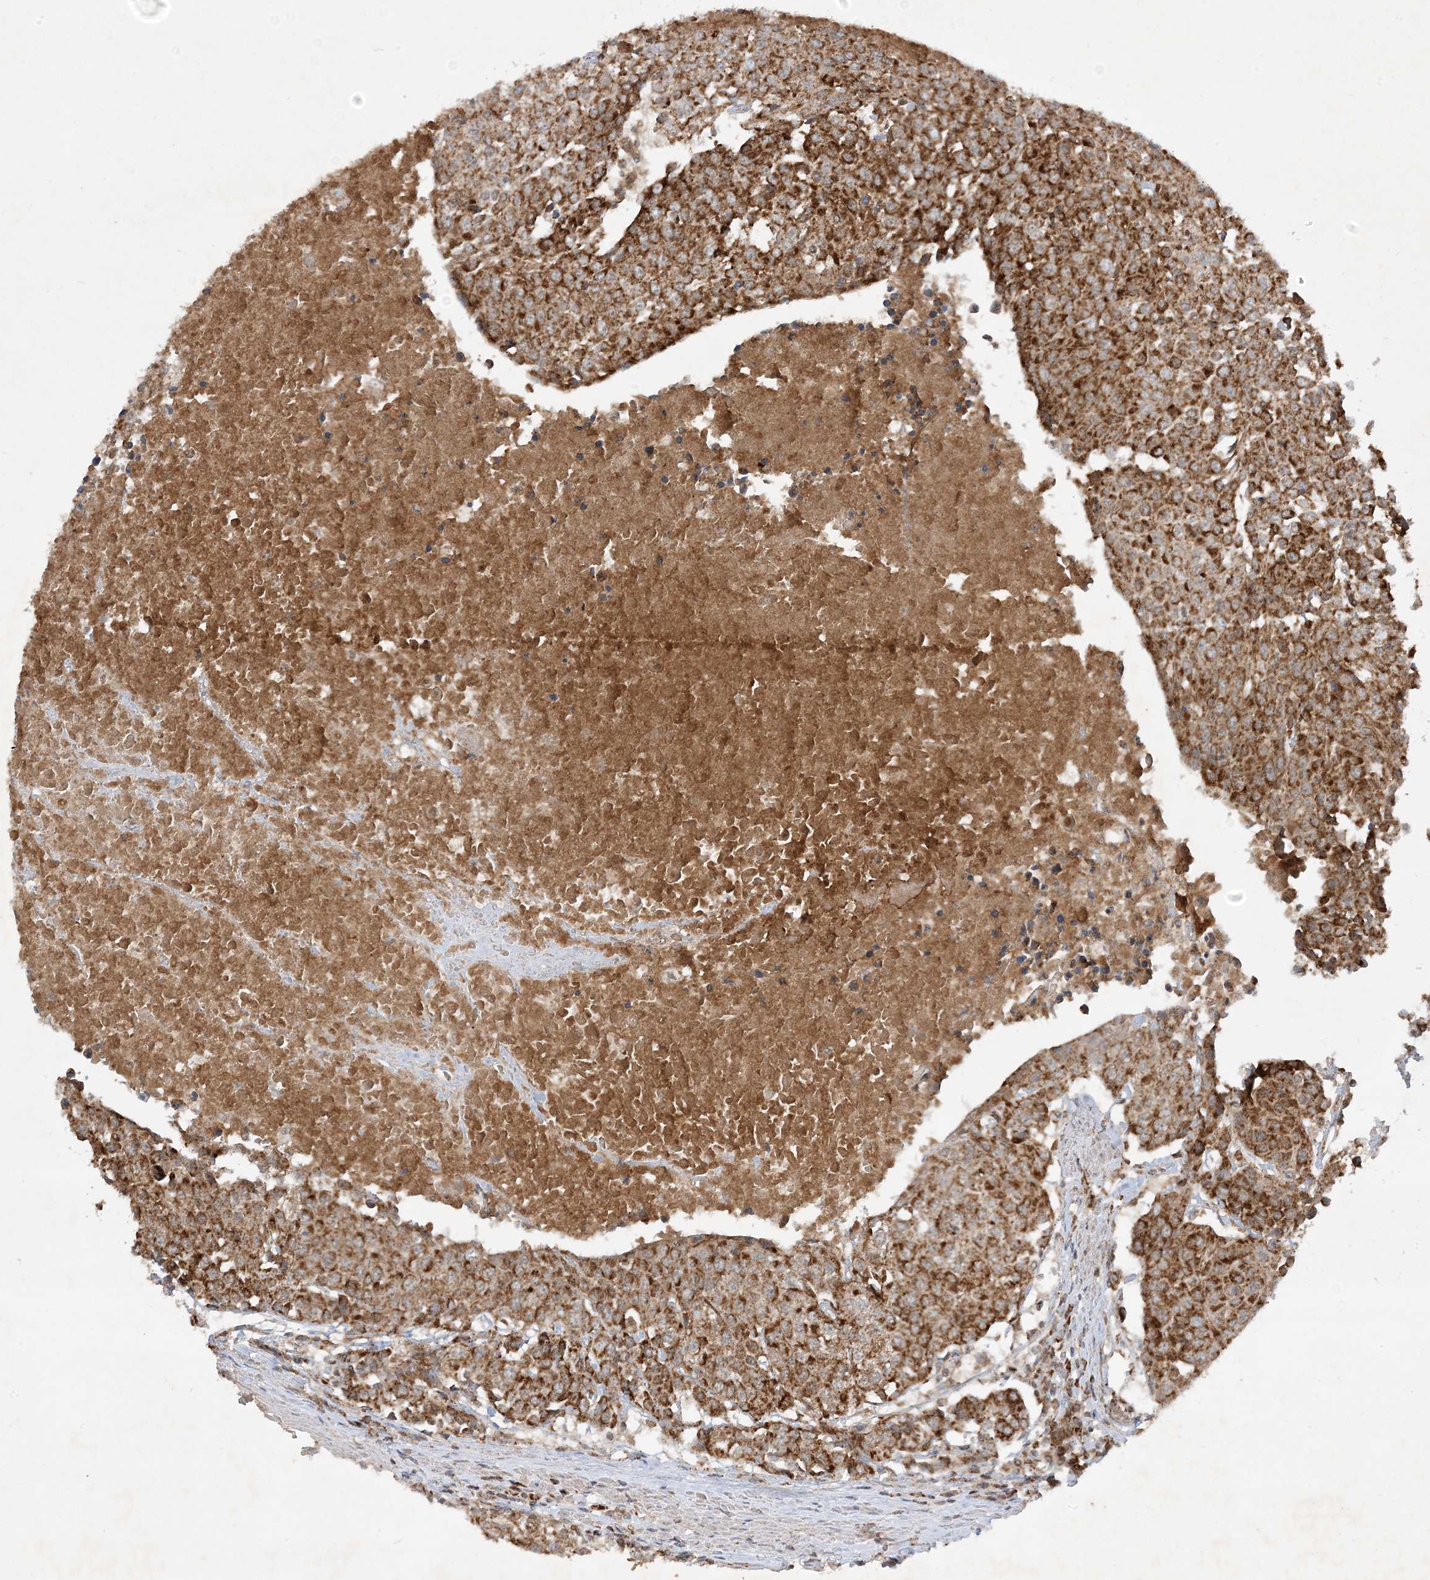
{"staining": {"intensity": "strong", "quantity": ">75%", "location": "cytoplasmic/membranous"}, "tissue": "urothelial cancer", "cell_type": "Tumor cells", "image_type": "cancer", "snomed": [{"axis": "morphology", "description": "Urothelial carcinoma, High grade"}, {"axis": "topography", "description": "Urinary bladder"}], "caption": "A high amount of strong cytoplasmic/membranous expression is seen in about >75% of tumor cells in urothelial cancer tissue.", "gene": "NDUFAF3", "patient": {"sex": "female", "age": 85}}